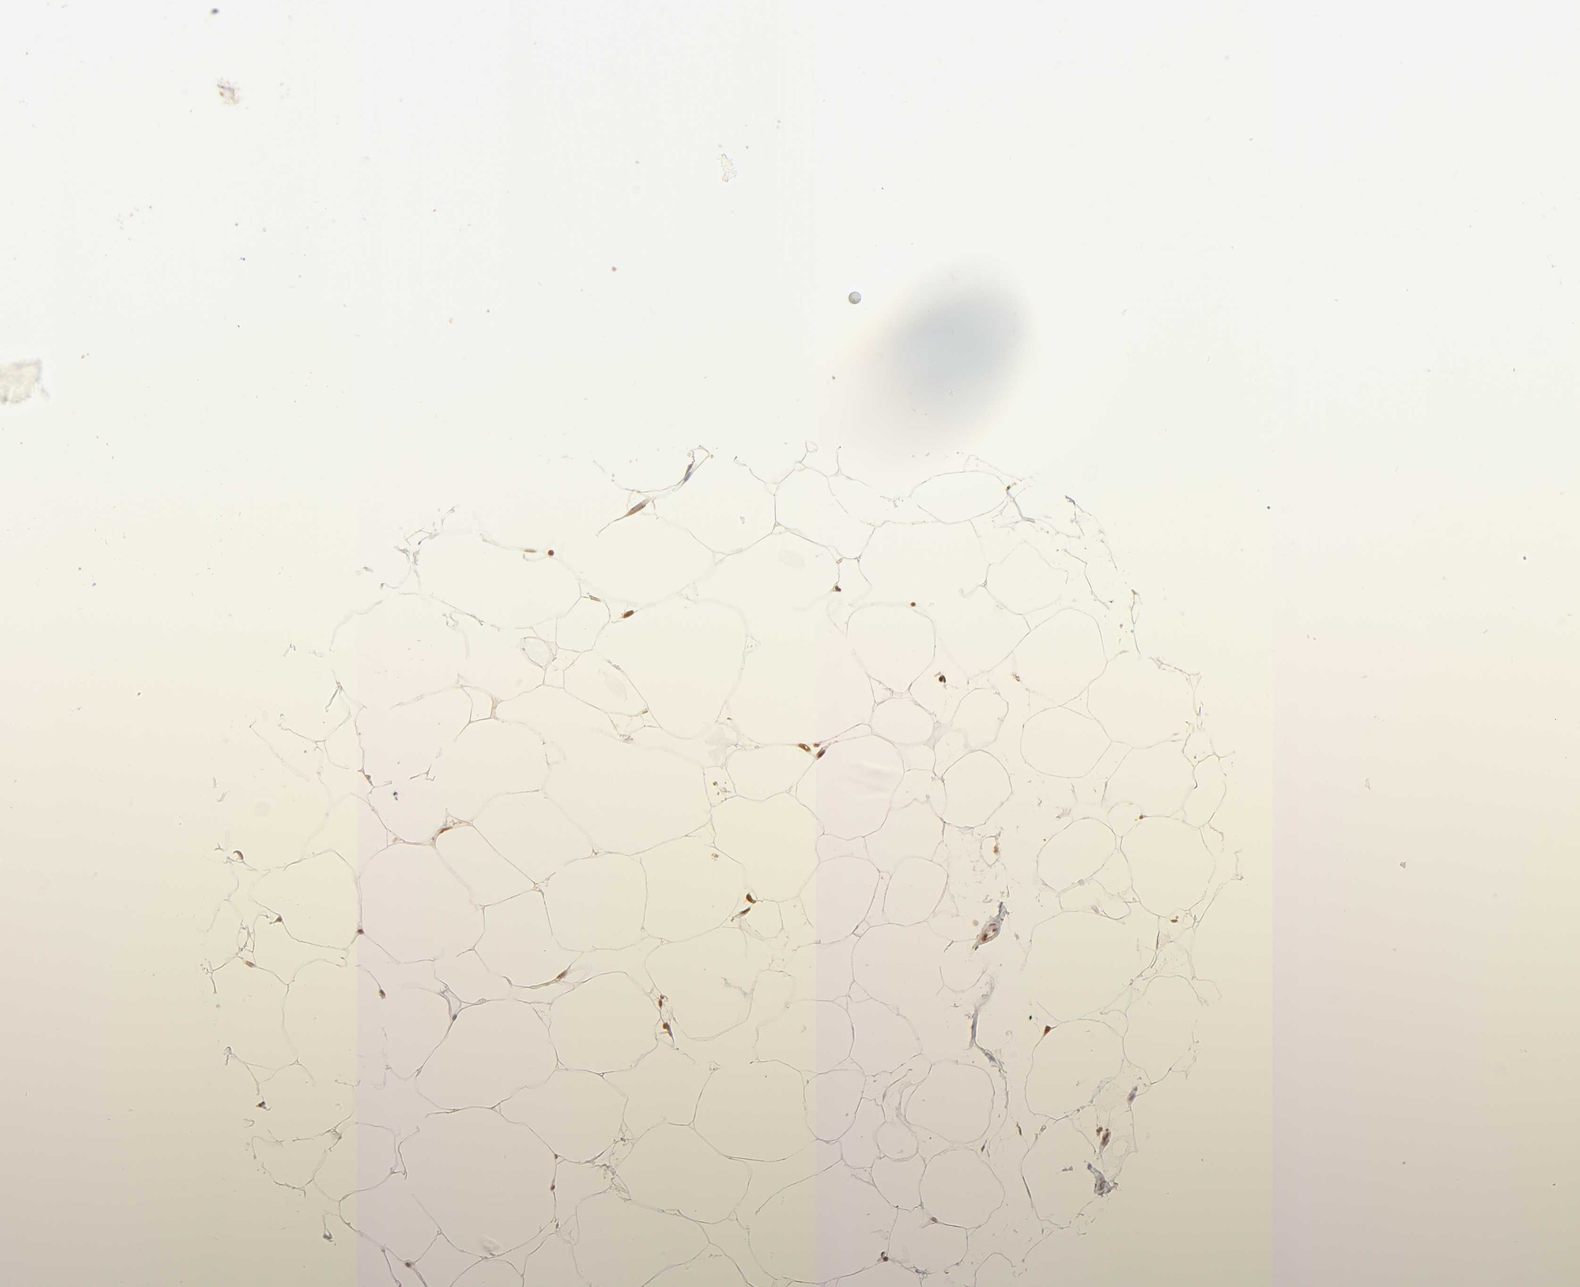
{"staining": {"intensity": "strong", "quantity": ">75%", "location": "nuclear"}, "tissue": "adipose tissue", "cell_type": "Adipocytes", "image_type": "normal", "snomed": [{"axis": "morphology", "description": "Normal tissue, NOS"}, {"axis": "morphology", "description": "Duct carcinoma"}, {"axis": "topography", "description": "Breast"}, {"axis": "topography", "description": "Adipose tissue"}], "caption": "IHC image of unremarkable adipose tissue: human adipose tissue stained using IHC exhibits high levels of strong protein expression localized specifically in the nuclear of adipocytes, appearing as a nuclear brown color.", "gene": "MED15", "patient": {"sex": "female", "age": 37}}